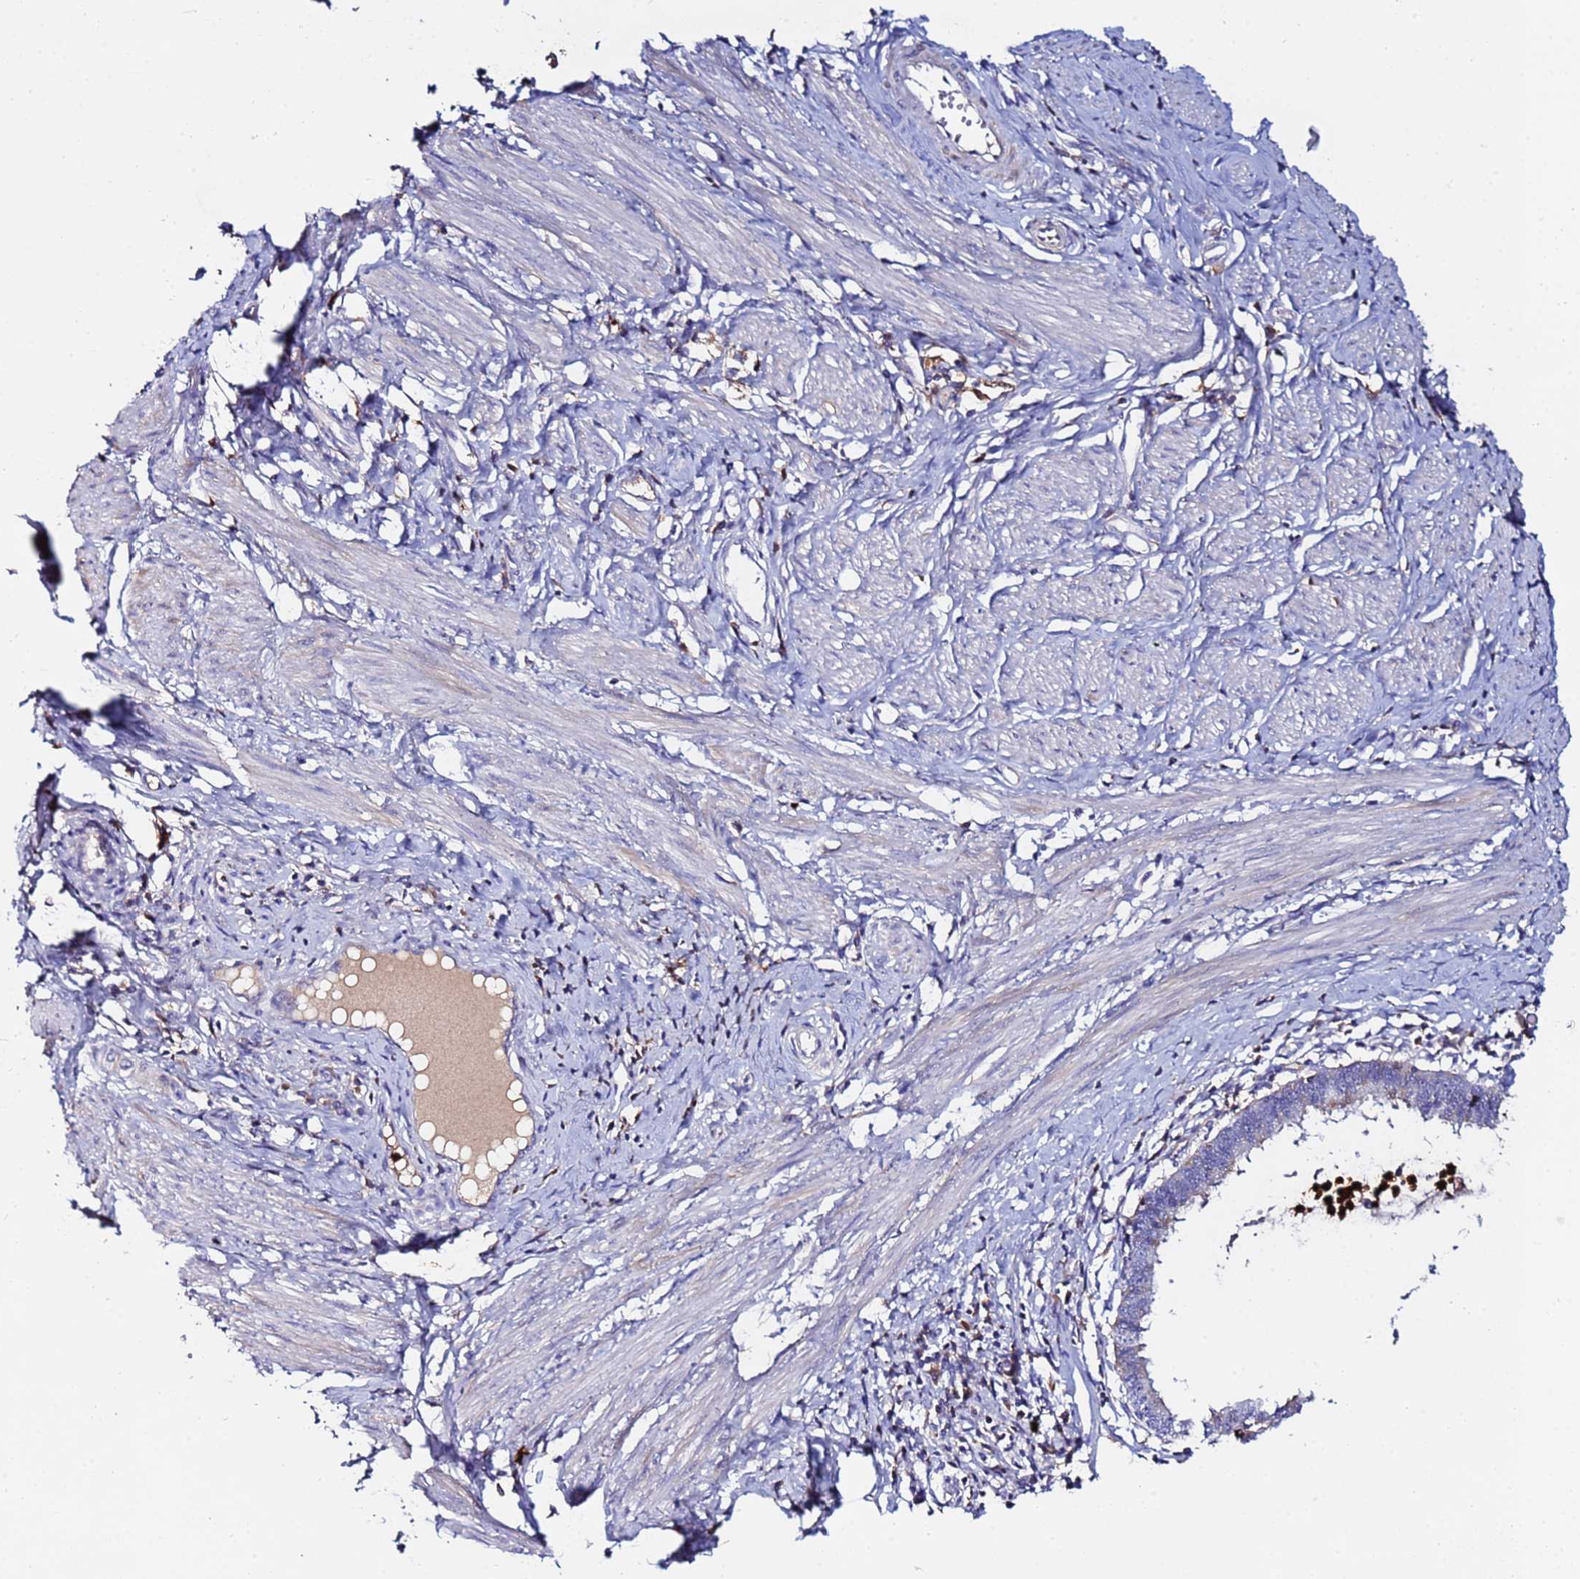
{"staining": {"intensity": "weak", "quantity": "<25%", "location": "cytoplasmic/membranous"}, "tissue": "cervical cancer", "cell_type": "Tumor cells", "image_type": "cancer", "snomed": [{"axis": "morphology", "description": "Adenocarcinoma, NOS"}, {"axis": "topography", "description": "Cervix"}], "caption": "IHC image of neoplastic tissue: cervical cancer stained with DAB (3,3'-diaminobenzidine) shows no significant protein expression in tumor cells.", "gene": "TUBAL3", "patient": {"sex": "female", "age": 36}}